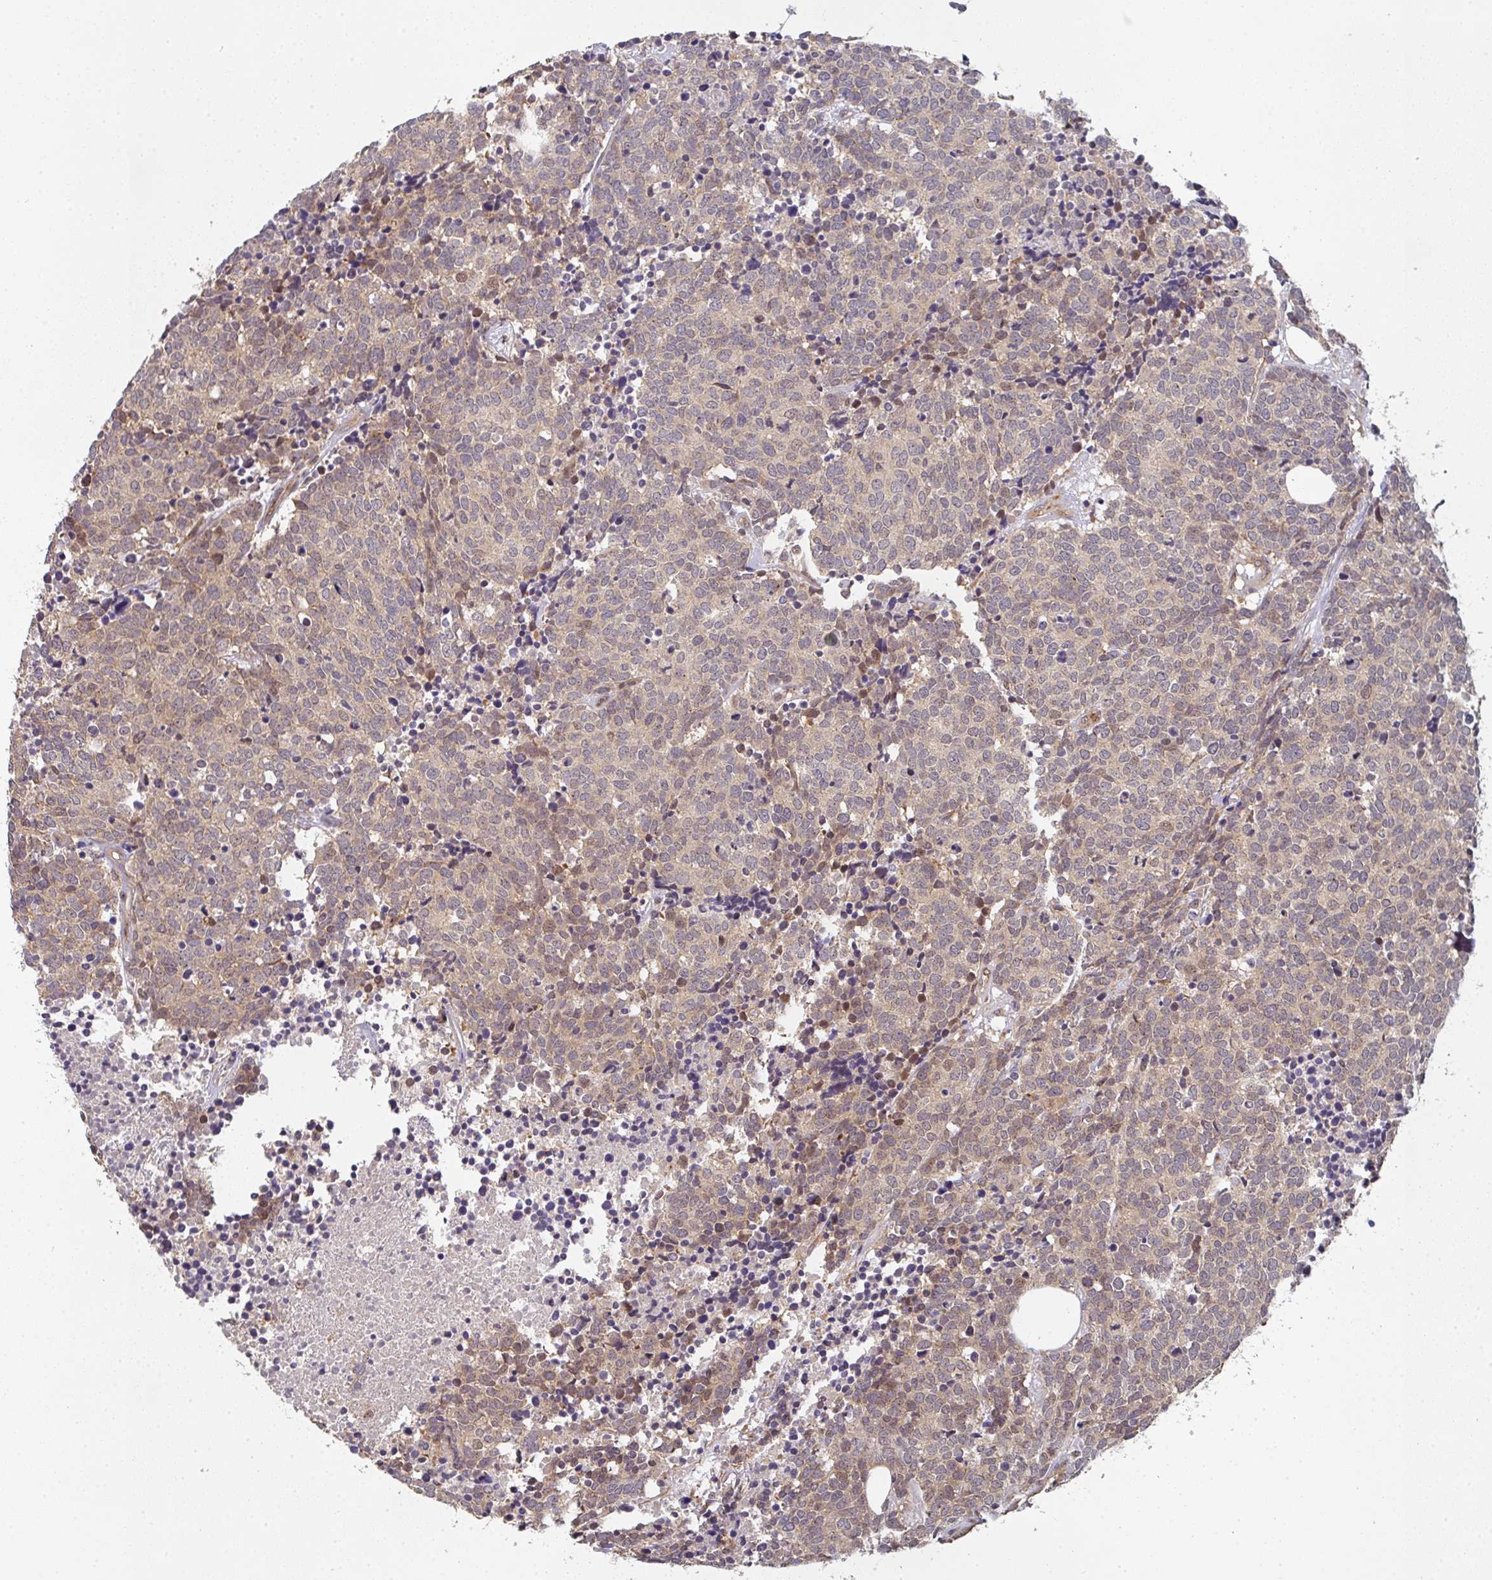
{"staining": {"intensity": "weak", "quantity": ">75%", "location": "cytoplasmic/membranous,nuclear"}, "tissue": "carcinoid", "cell_type": "Tumor cells", "image_type": "cancer", "snomed": [{"axis": "morphology", "description": "Carcinoid, malignant, NOS"}, {"axis": "topography", "description": "Skin"}], "caption": "The immunohistochemical stain shows weak cytoplasmic/membranous and nuclear positivity in tumor cells of carcinoid tissue.", "gene": "SIMC1", "patient": {"sex": "female", "age": 79}}